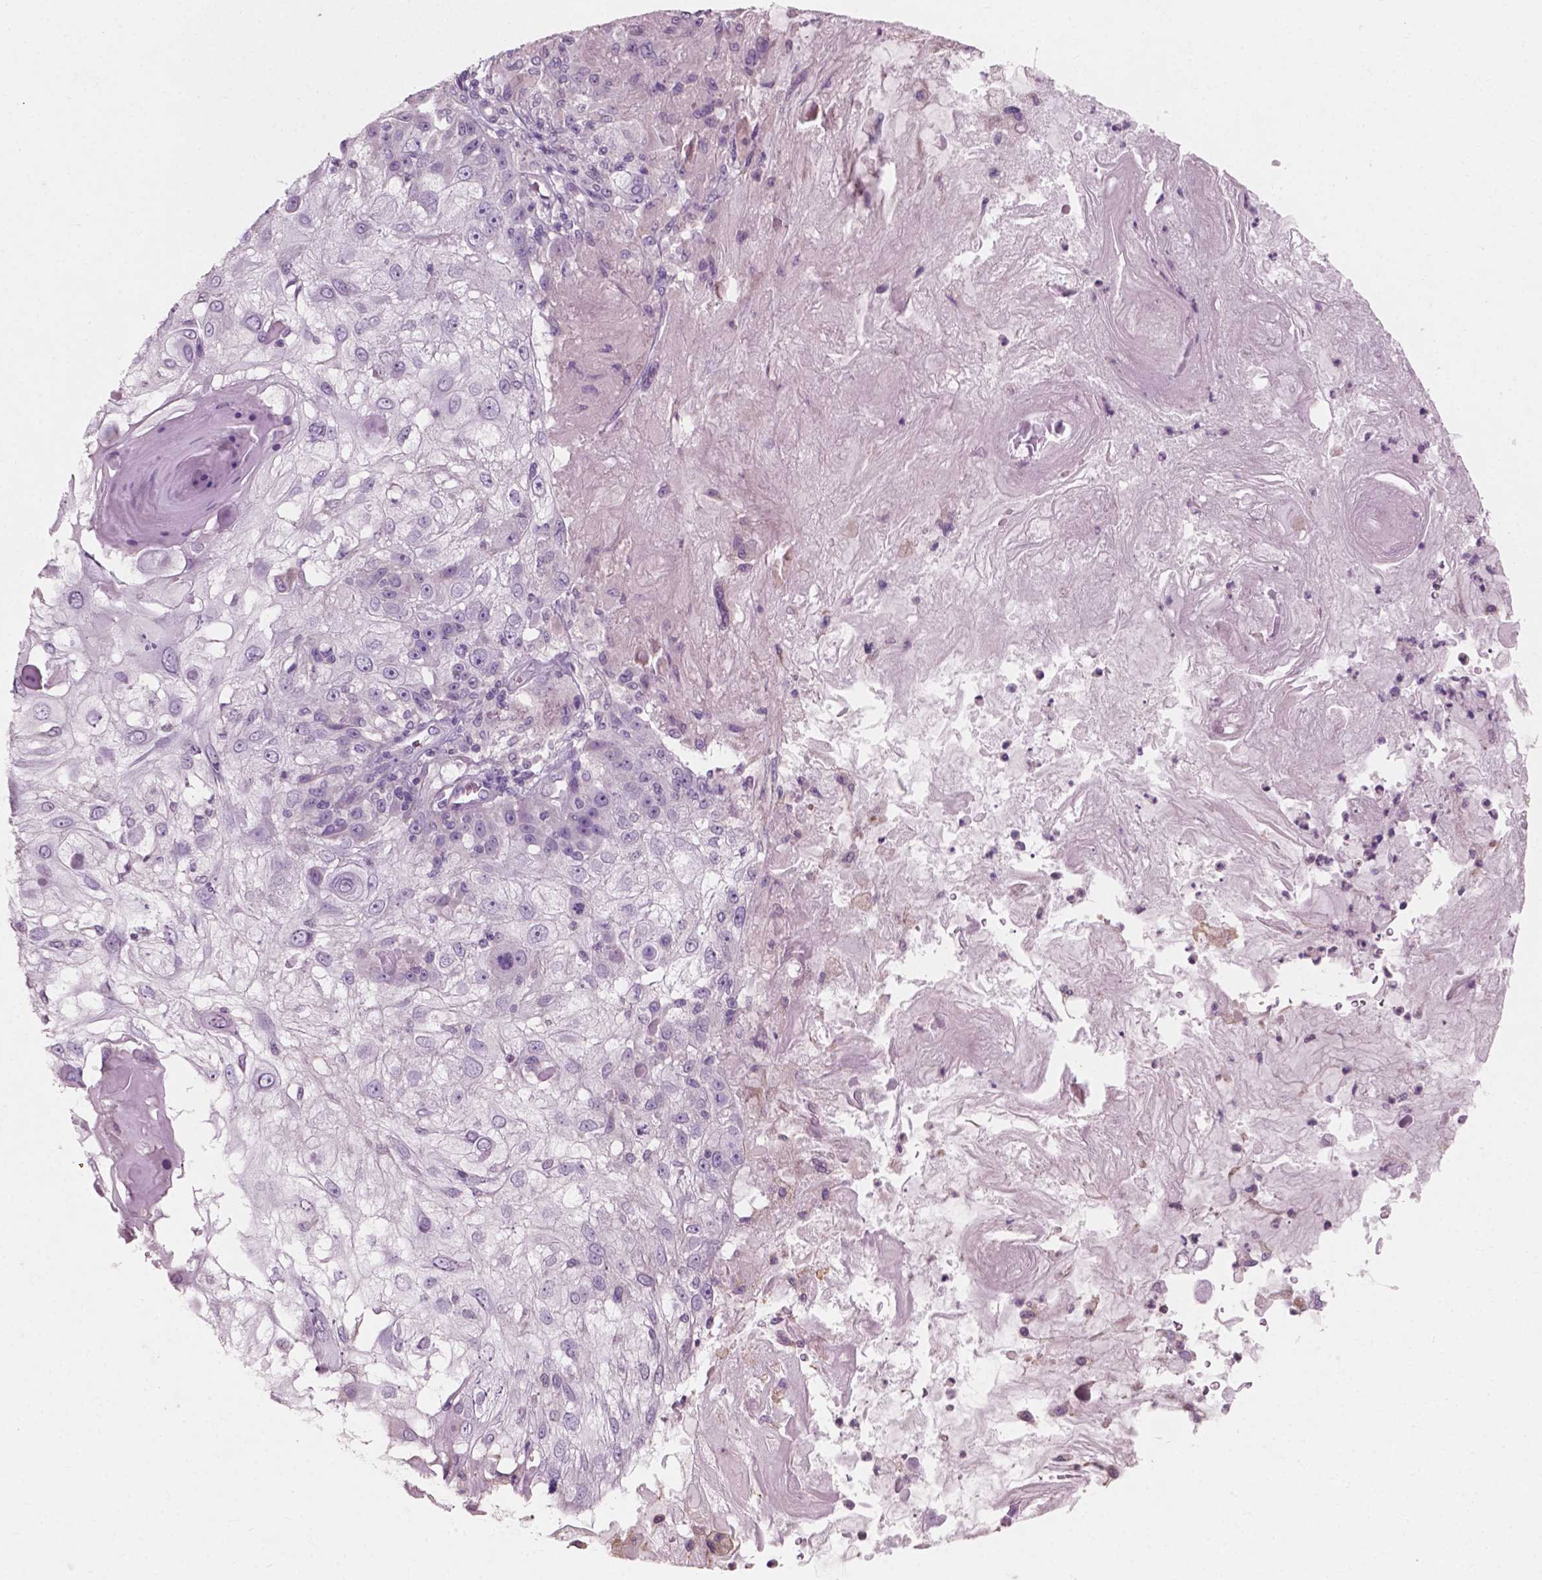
{"staining": {"intensity": "negative", "quantity": "none", "location": "none"}, "tissue": "skin cancer", "cell_type": "Tumor cells", "image_type": "cancer", "snomed": [{"axis": "morphology", "description": "Normal tissue, NOS"}, {"axis": "morphology", "description": "Squamous cell carcinoma, NOS"}, {"axis": "topography", "description": "Skin"}], "caption": "DAB (3,3'-diaminobenzidine) immunohistochemical staining of skin cancer (squamous cell carcinoma) reveals no significant staining in tumor cells.", "gene": "AWAT1", "patient": {"sex": "female", "age": 83}}